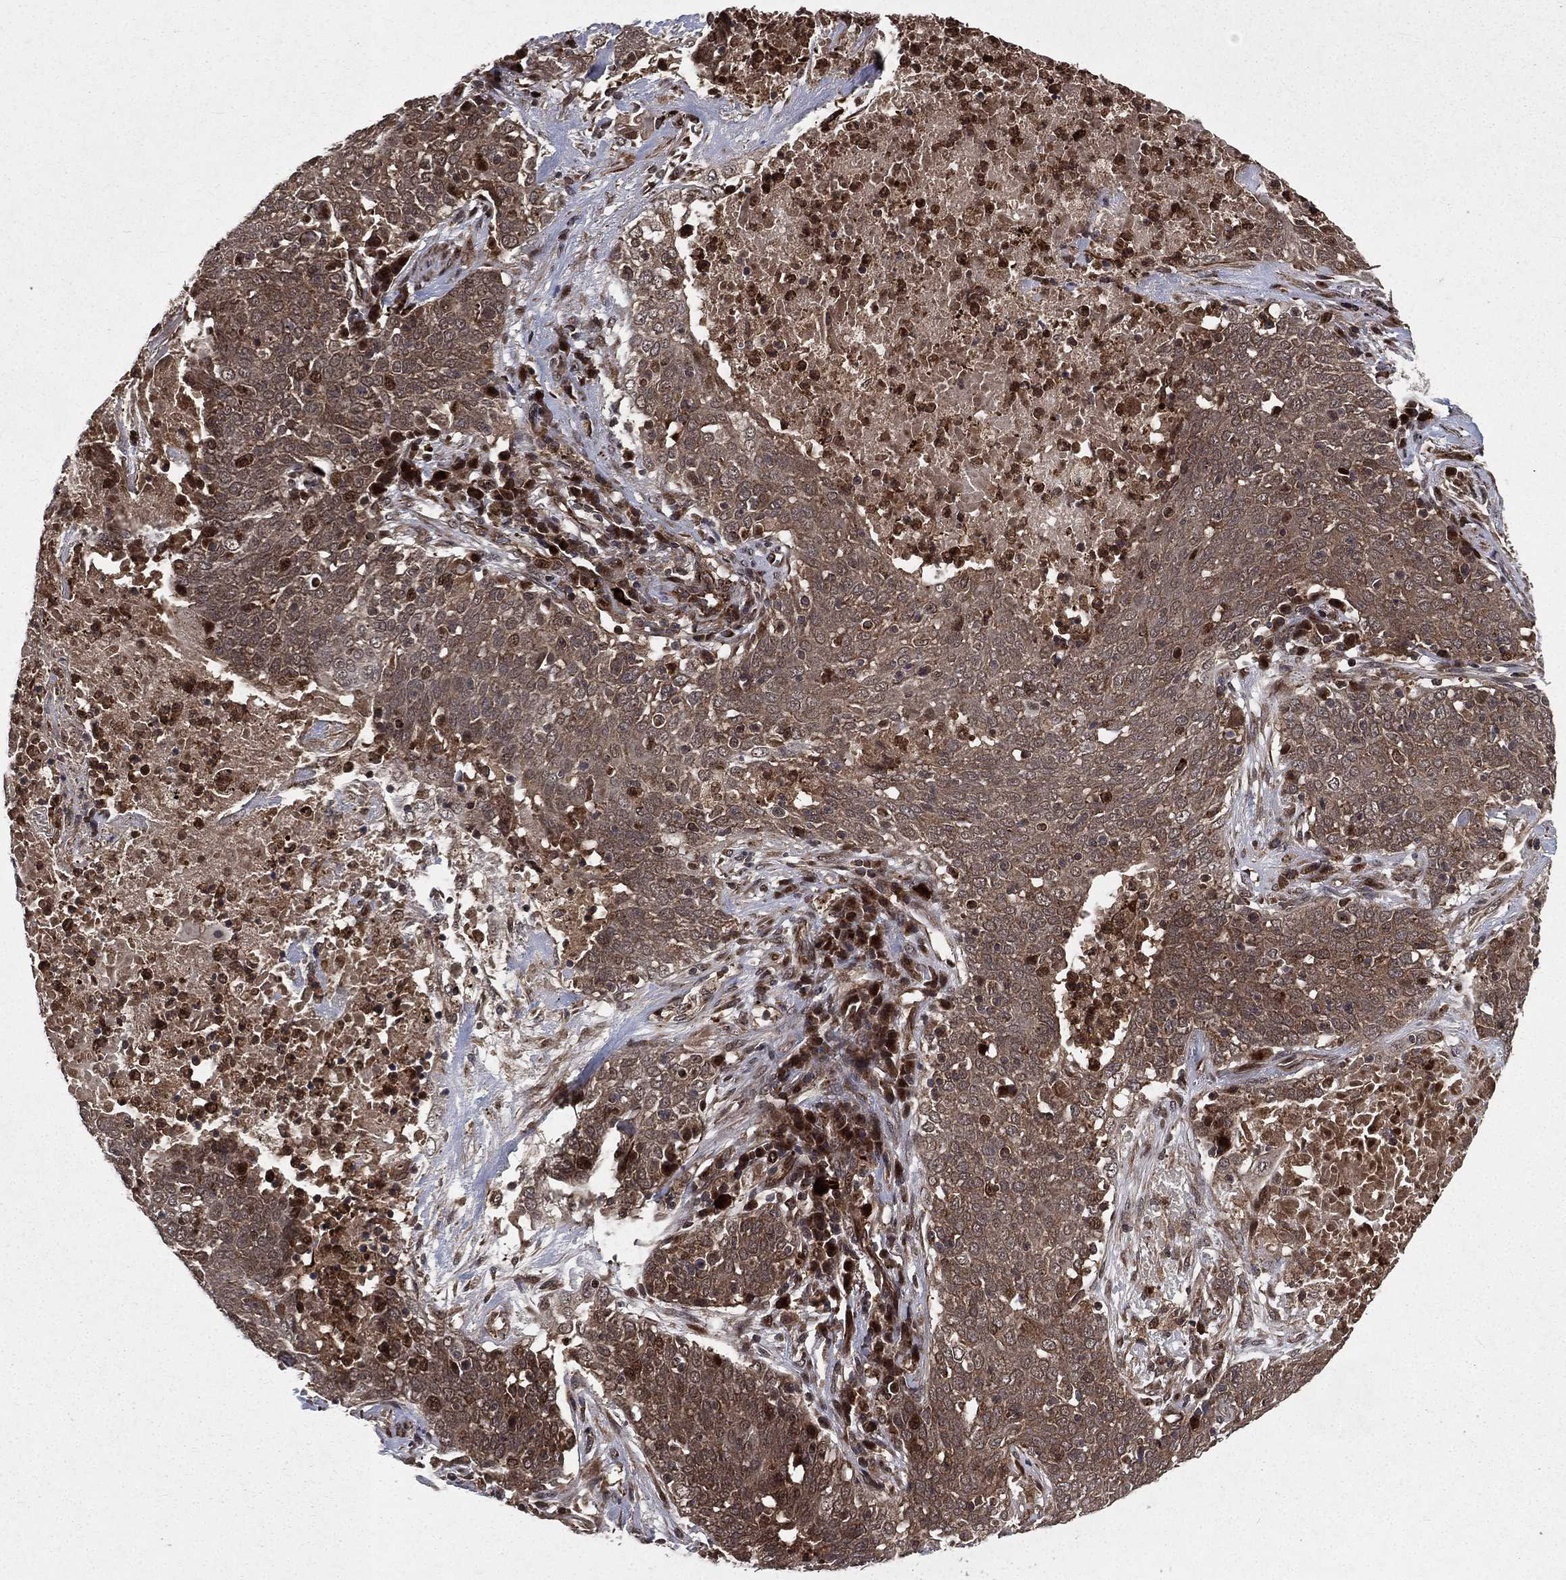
{"staining": {"intensity": "weak", "quantity": ">75%", "location": "cytoplasmic/membranous"}, "tissue": "lung cancer", "cell_type": "Tumor cells", "image_type": "cancer", "snomed": [{"axis": "morphology", "description": "Squamous cell carcinoma, NOS"}, {"axis": "topography", "description": "Lung"}], "caption": "Lung squamous cell carcinoma tissue shows weak cytoplasmic/membranous positivity in about >75% of tumor cells", "gene": "LENG8", "patient": {"sex": "male", "age": 82}}